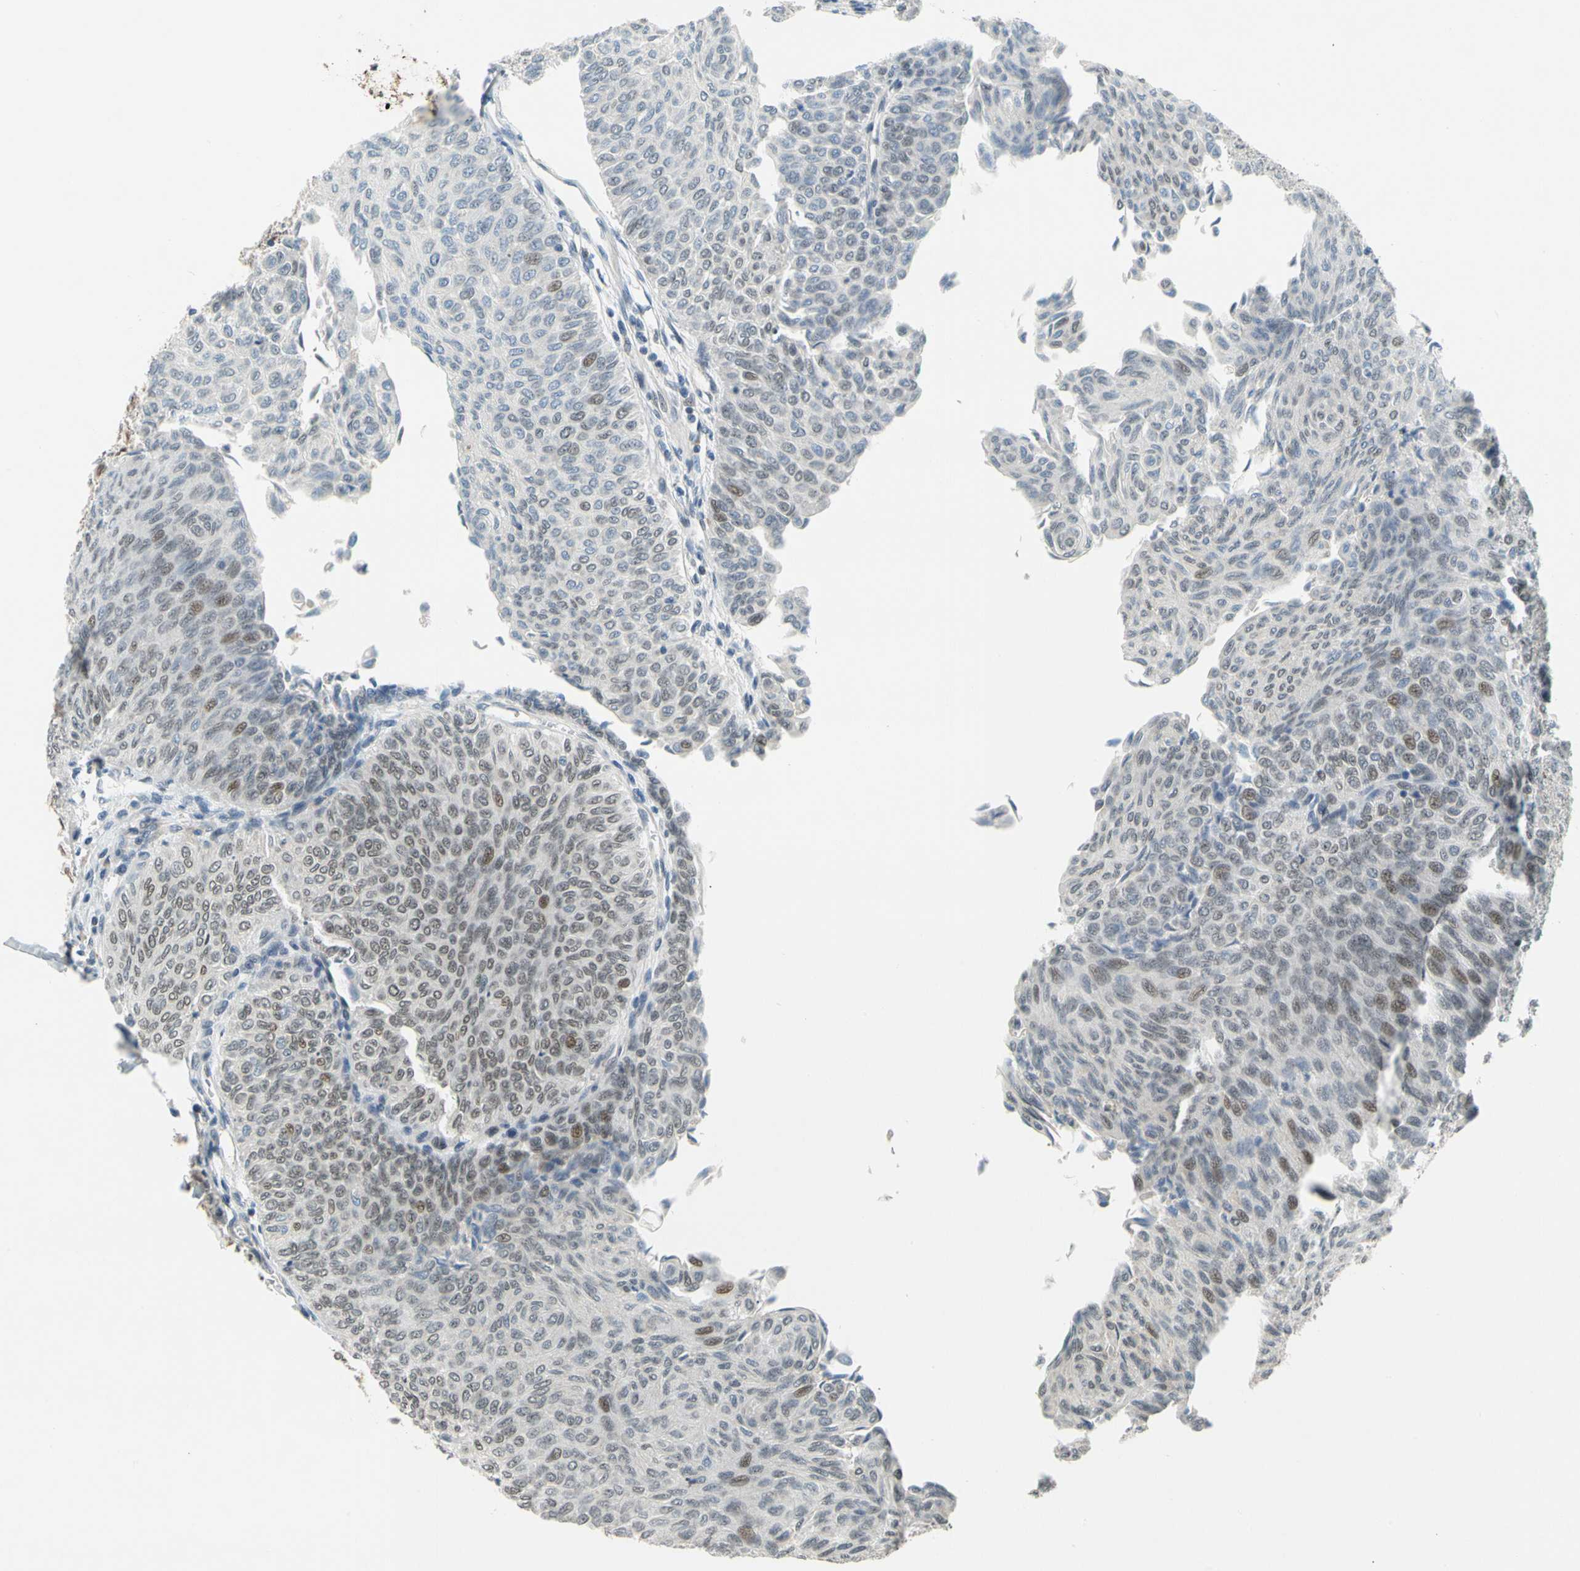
{"staining": {"intensity": "moderate", "quantity": "25%-75%", "location": "nuclear"}, "tissue": "urothelial cancer", "cell_type": "Tumor cells", "image_type": "cancer", "snomed": [{"axis": "morphology", "description": "Urothelial carcinoma, Low grade"}, {"axis": "topography", "description": "Urinary bladder"}], "caption": "Human low-grade urothelial carcinoma stained with a protein marker shows moderate staining in tumor cells.", "gene": "POGZ", "patient": {"sex": "male", "age": 78}}